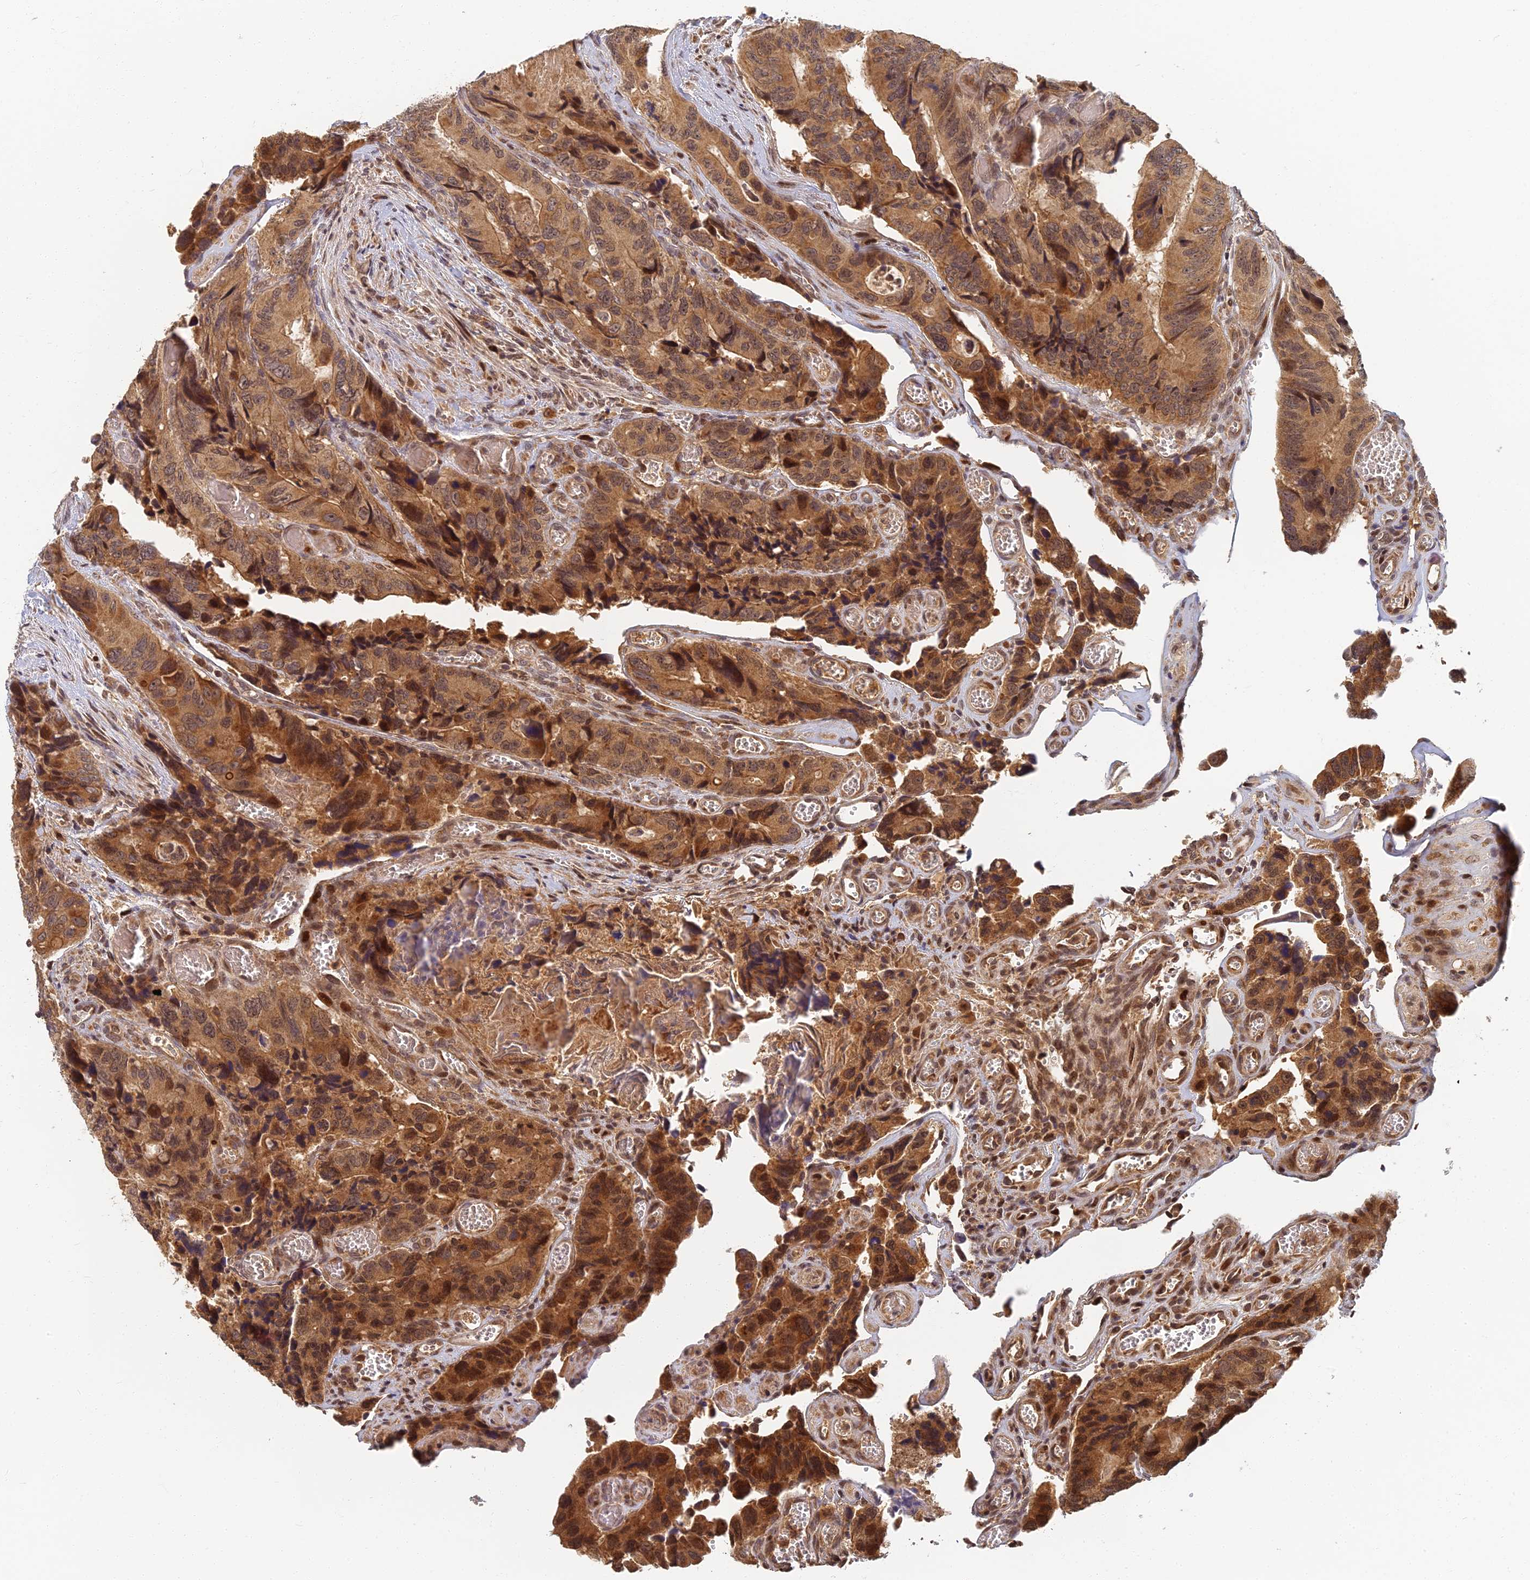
{"staining": {"intensity": "moderate", "quantity": ">75%", "location": "cytoplasmic/membranous"}, "tissue": "colorectal cancer", "cell_type": "Tumor cells", "image_type": "cancer", "snomed": [{"axis": "morphology", "description": "Adenocarcinoma, NOS"}, {"axis": "topography", "description": "Colon"}], "caption": "Immunohistochemistry (IHC) (DAB) staining of adenocarcinoma (colorectal) demonstrates moderate cytoplasmic/membranous protein expression in approximately >75% of tumor cells.", "gene": "RGL3", "patient": {"sex": "male", "age": 84}}